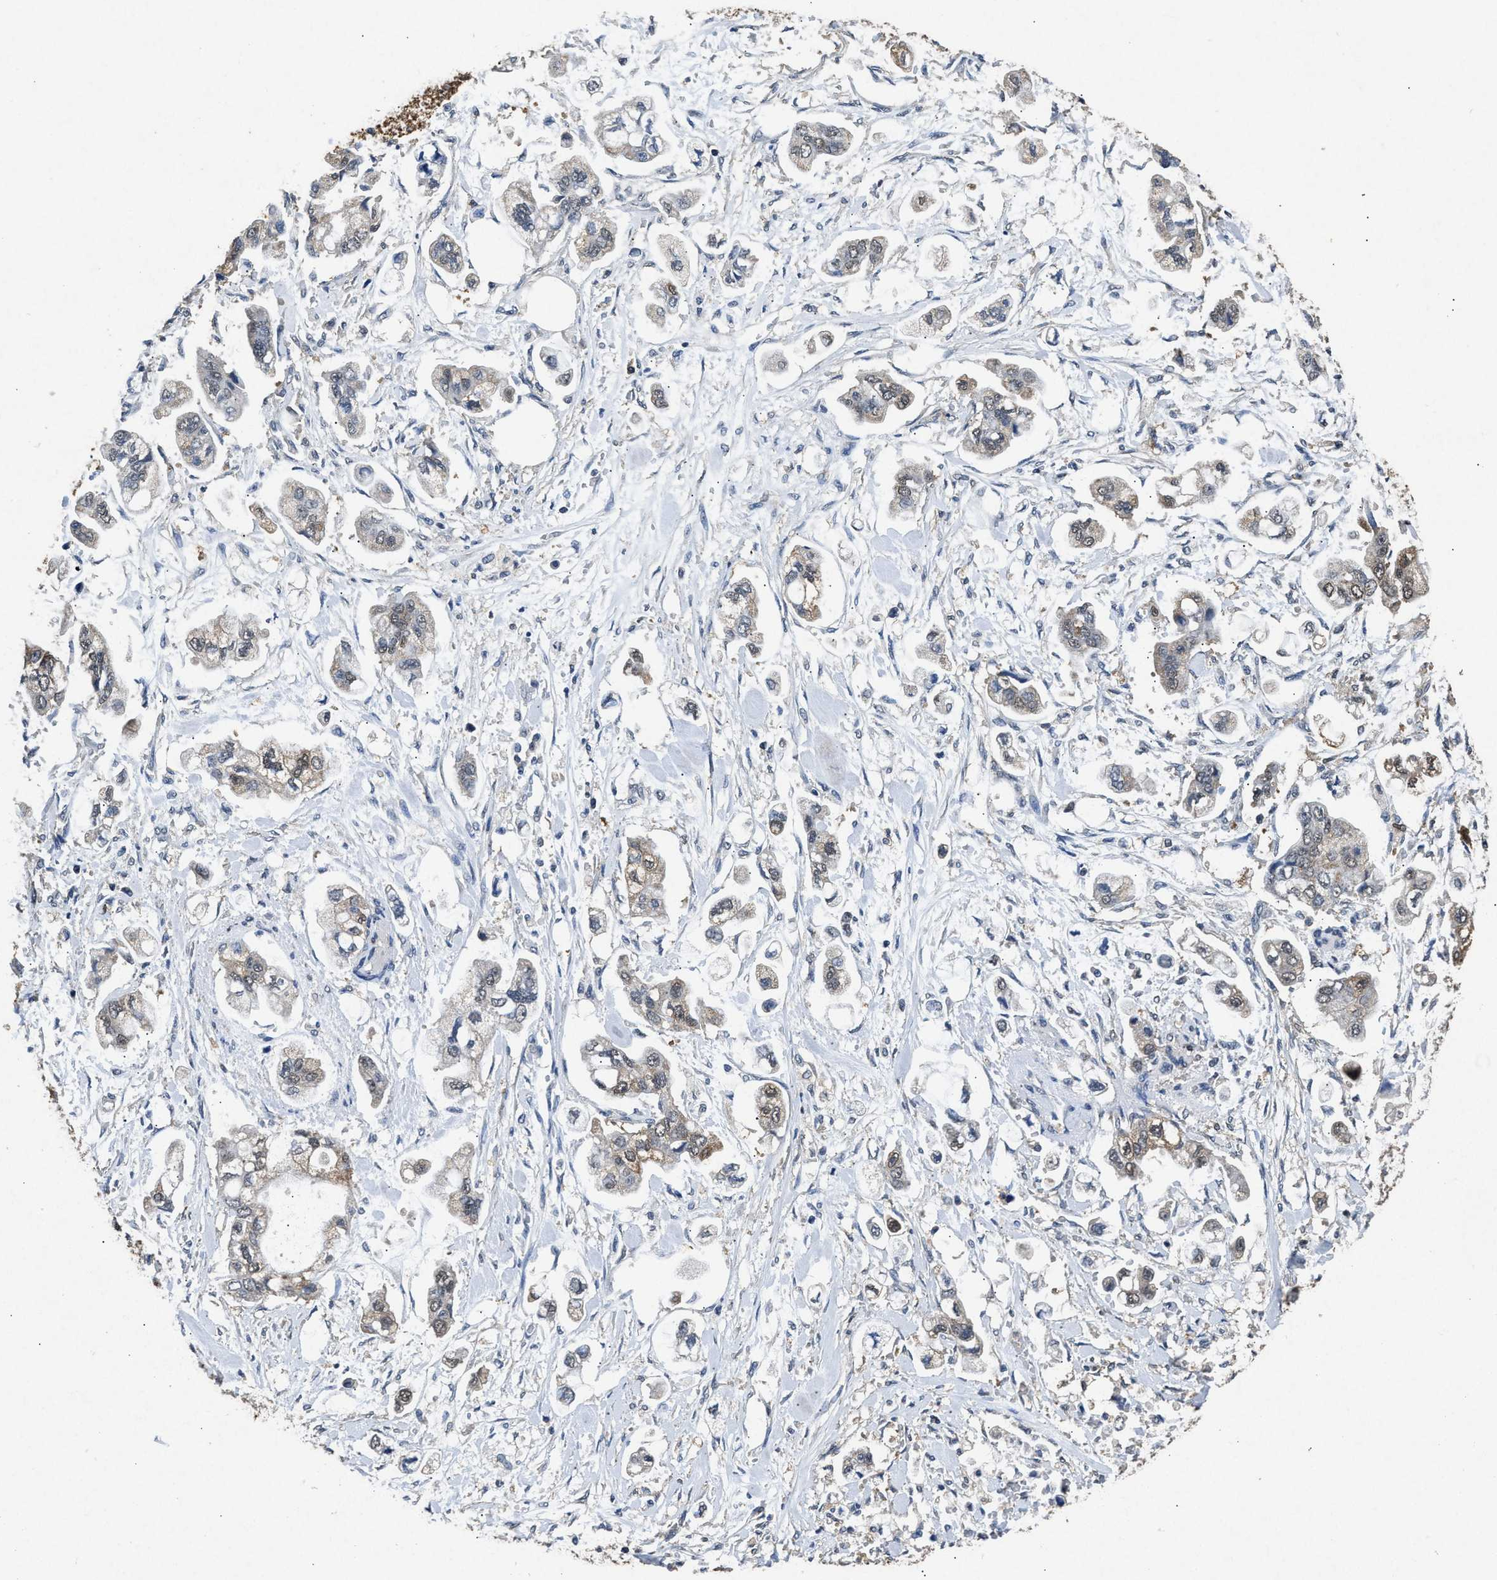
{"staining": {"intensity": "weak", "quantity": "25%-75%", "location": "cytoplasmic/membranous,nuclear"}, "tissue": "stomach cancer", "cell_type": "Tumor cells", "image_type": "cancer", "snomed": [{"axis": "morphology", "description": "Adenocarcinoma, NOS"}, {"axis": "topography", "description": "Stomach"}], "caption": "DAB immunohistochemical staining of human stomach cancer (adenocarcinoma) displays weak cytoplasmic/membranous and nuclear protein expression in about 25%-75% of tumor cells.", "gene": "ACAT2", "patient": {"sex": "male", "age": 62}}